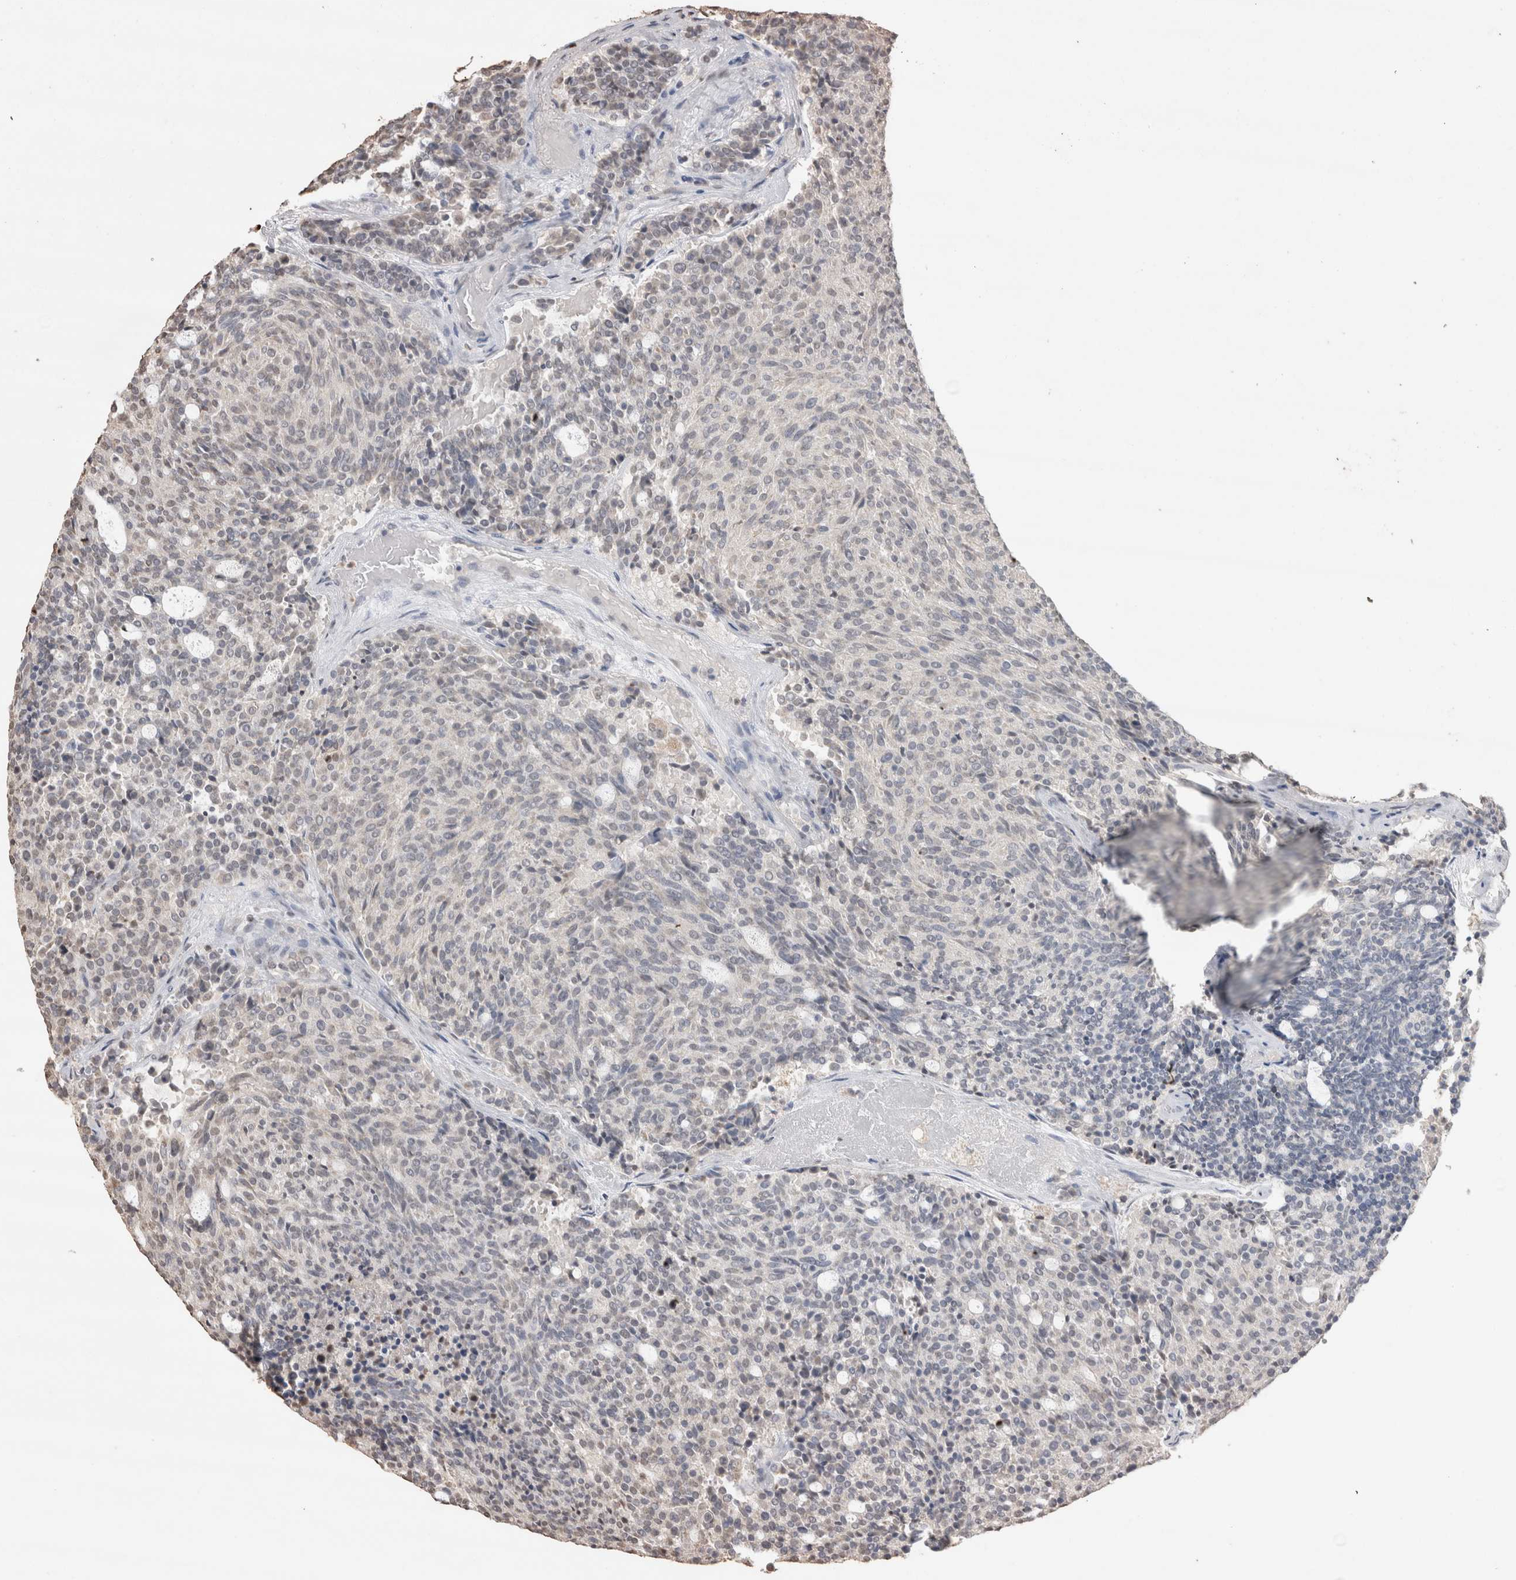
{"staining": {"intensity": "negative", "quantity": "none", "location": "none"}, "tissue": "carcinoid", "cell_type": "Tumor cells", "image_type": "cancer", "snomed": [{"axis": "morphology", "description": "Carcinoid, malignant, NOS"}, {"axis": "topography", "description": "Pancreas"}], "caption": "IHC of human carcinoid reveals no positivity in tumor cells. The staining is performed using DAB (3,3'-diaminobenzidine) brown chromogen with nuclei counter-stained in using hematoxylin.", "gene": "MLX", "patient": {"sex": "female", "age": 54}}